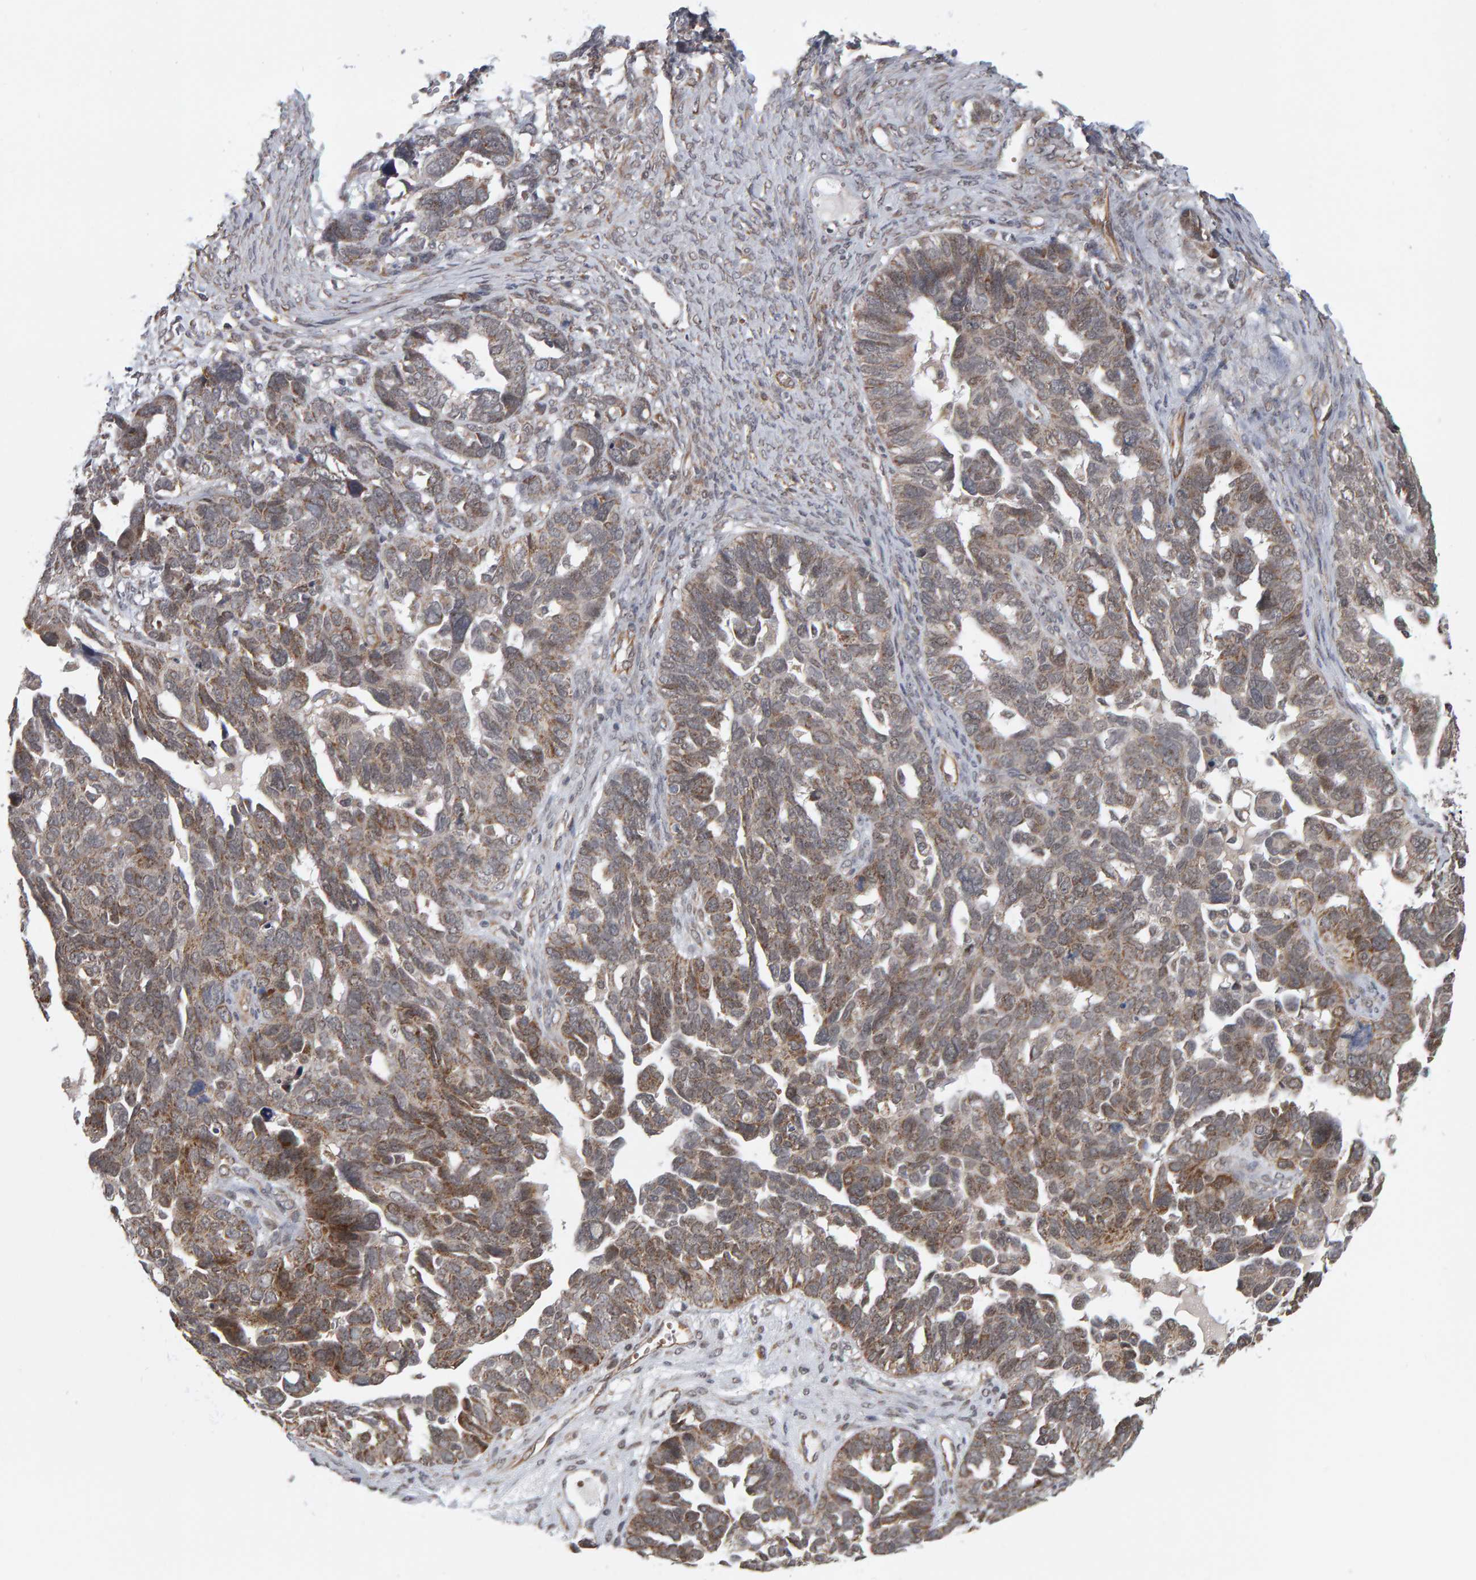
{"staining": {"intensity": "moderate", "quantity": ">75%", "location": "cytoplasmic/membranous"}, "tissue": "ovarian cancer", "cell_type": "Tumor cells", "image_type": "cancer", "snomed": [{"axis": "morphology", "description": "Cystadenocarcinoma, serous, NOS"}, {"axis": "topography", "description": "Ovary"}], "caption": "This micrograph displays immunohistochemistry staining of human ovarian serous cystadenocarcinoma, with medium moderate cytoplasmic/membranous positivity in about >75% of tumor cells.", "gene": "DAP3", "patient": {"sex": "female", "age": 79}}